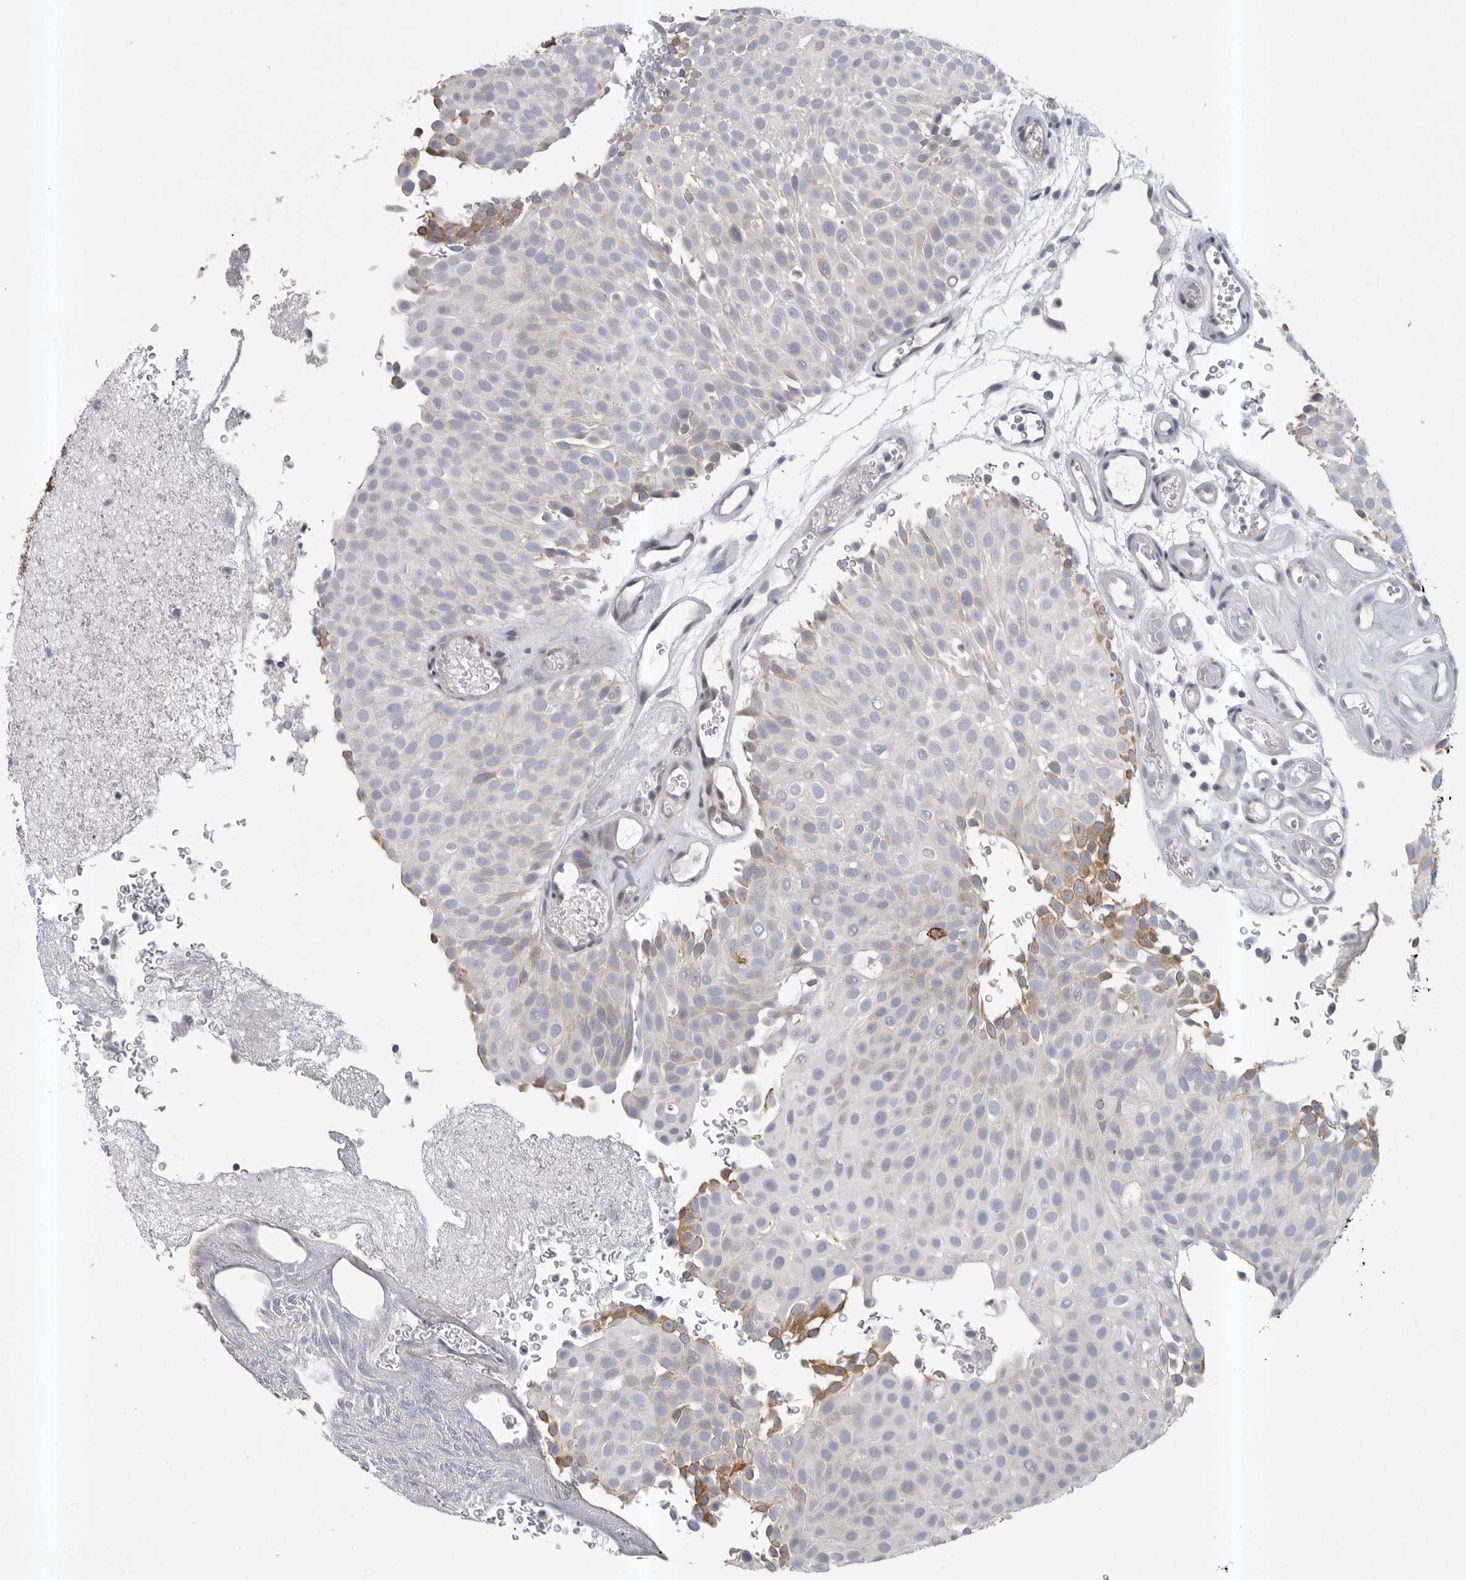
{"staining": {"intensity": "negative", "quantity": "none", "location": "none"}, "tissue": "urothelial cancer", "cell_type": "Tumor cells", "image_type": "cancer", "snomed": [{"axis": "morphology", "description": "Urothelial carcinoma, Low grade"}, {"axis": "topography", "description": "Urinary bladder"}], "caption": "There is no significant positivity in tumor cells of urothelial cancer. (Stains: DAB (3,3'-diaminobenzidine) immunohistochemistry (IHC) with hematoxylin counter stain, Microscopy: brightfield microscopy at high magnification).", "gene": "TMEM69", "patient": {"sex": "male", "age": 78}}